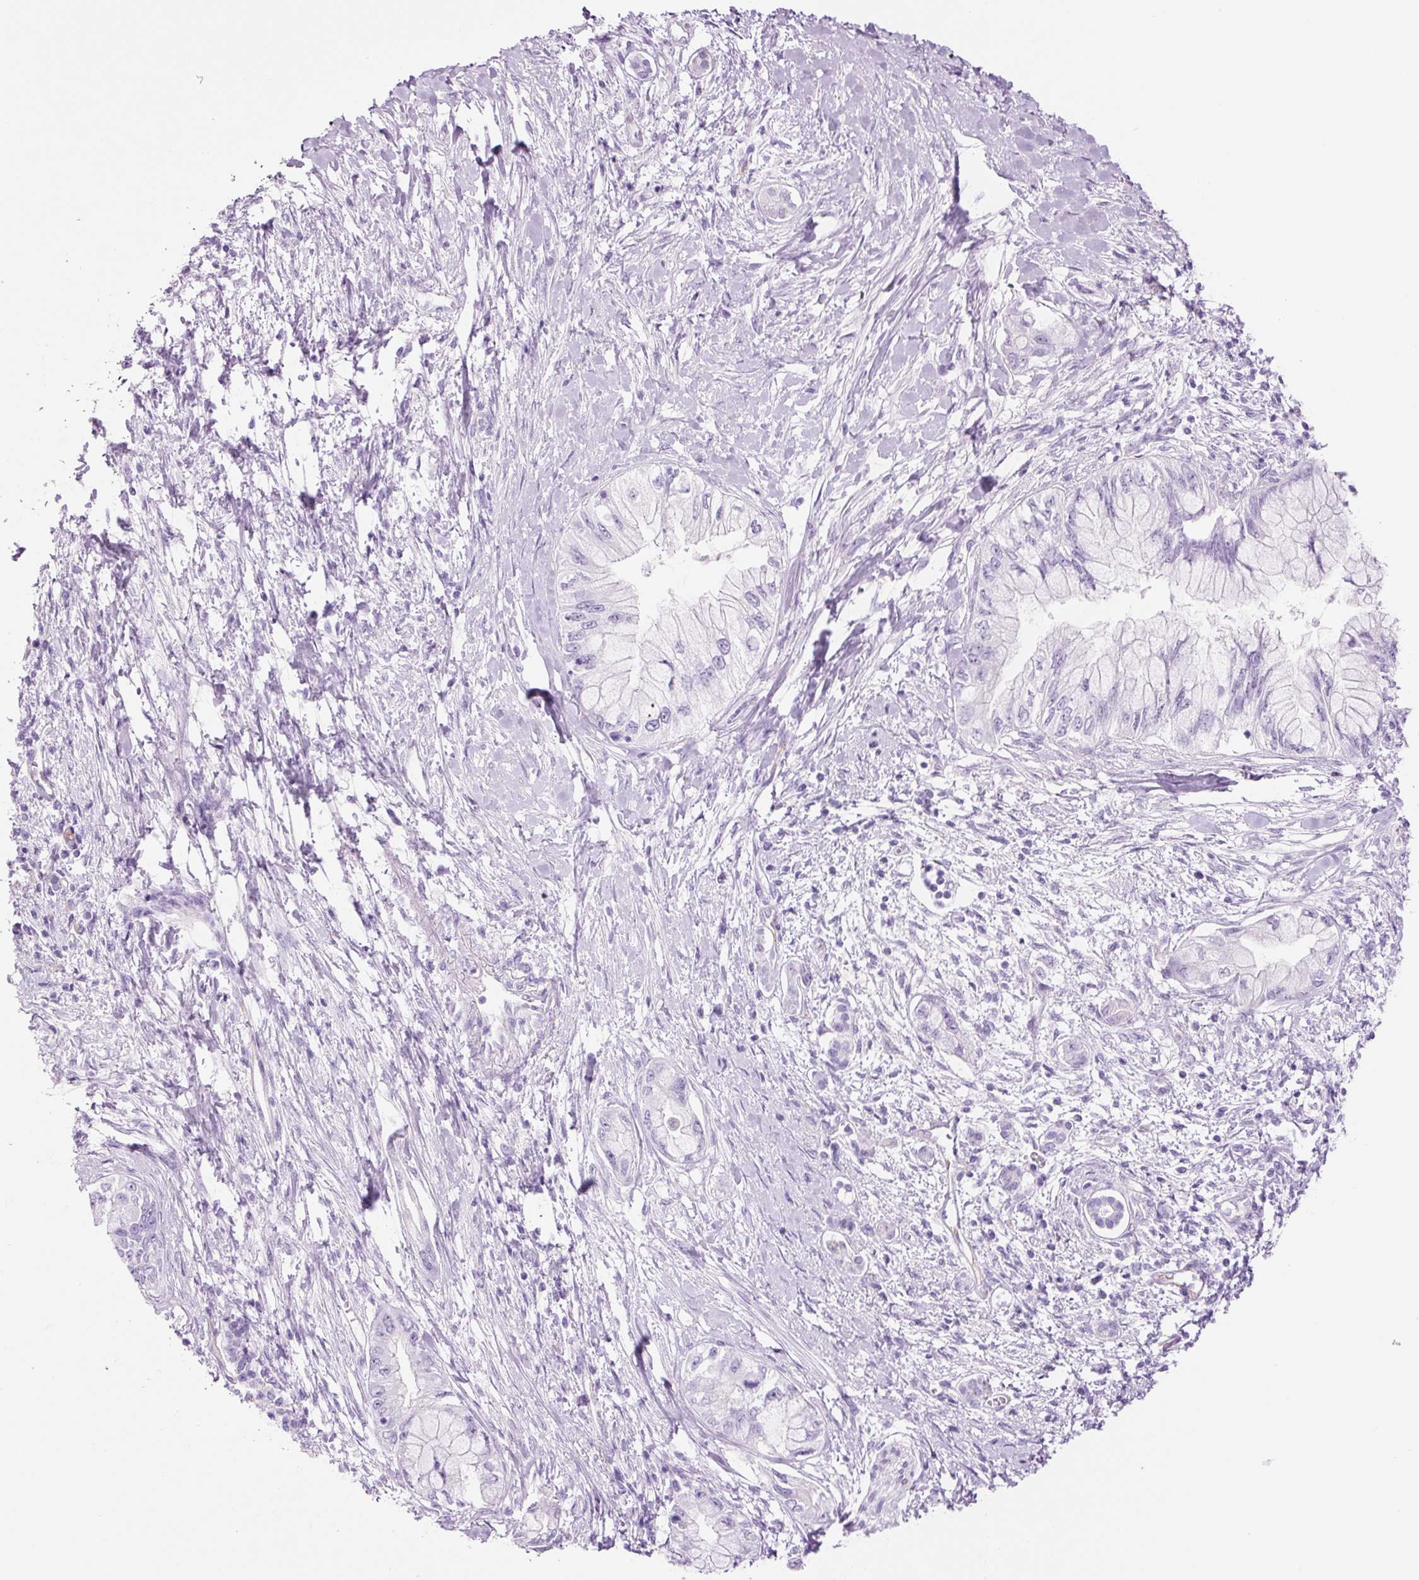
{"staining": {"intensity": "negative", "quantity": "none", "location": "none"}, "tissue": "pancreatic cancer", "cell_type": "Tumor cells", "image_type": "cancer", "snomed": [{"axis": "morphology", "description": "Adenocarcinoma, NOS"}, {"axis": "topography", "description": "Pancreas"}], "caption": "Pancreatic adenocarcinoma stained for a protein using immunohistochemistry (IHC) displays no staining tumor cells.", "gene": "ADSS1", "patient": {"sex": "male", "age": 48}}